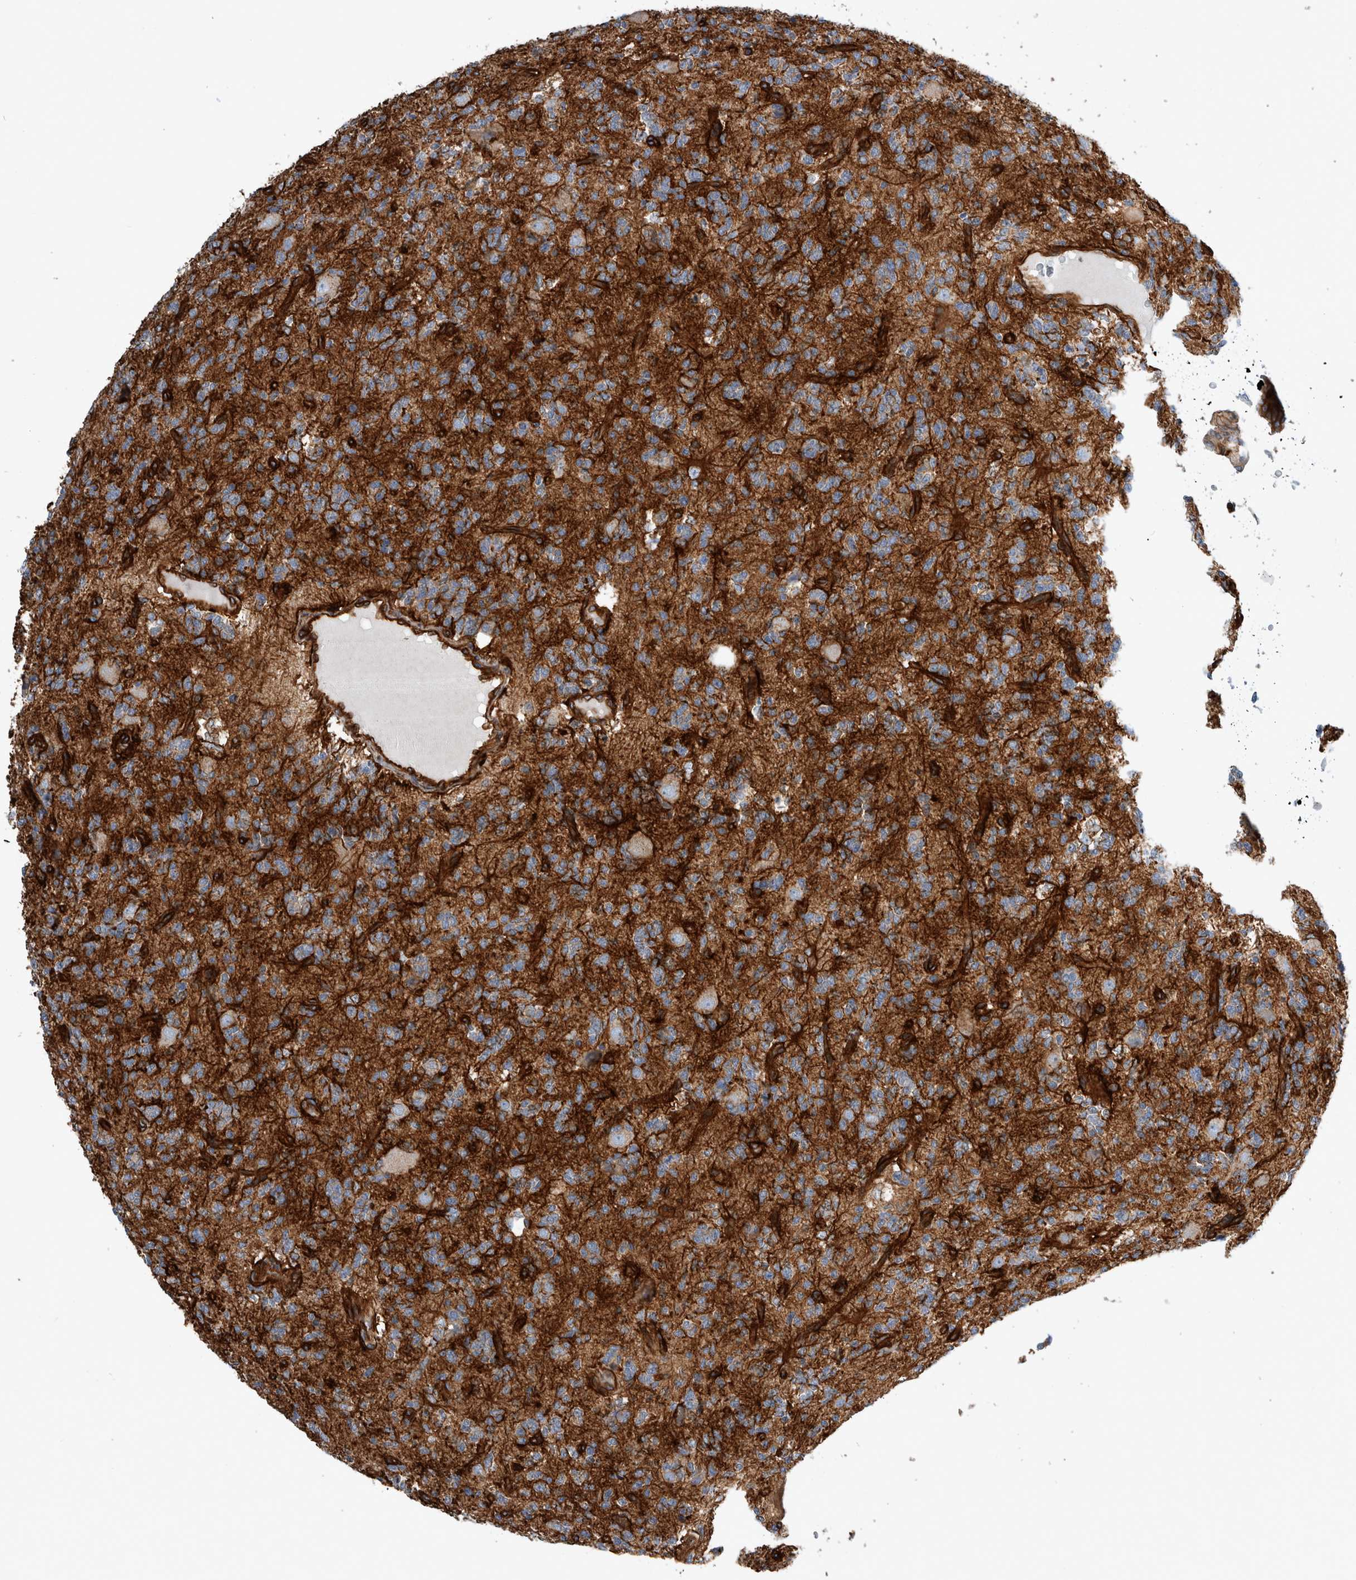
{"staining": {"intensity": "moderate", "quantity": "25%-75%", "location": "cytoplasmic/membranous"}, "tissue": "glioma", "cell_type": "Tumor cells", "image_type": "cancer", "snomed": [{"axis": "morphology", "description": "Glioma, malignant, High grade"}, {"axis": "topography", "description": "Brain"}], "caption": "Brown immunohistochemical staining in human glioma exhibits moderate cytoplasmic/membranous positivity in about 25%-75% of tumor cells.", "gene": "PLEC", "patient": {"sex": "female", "age": 62}}